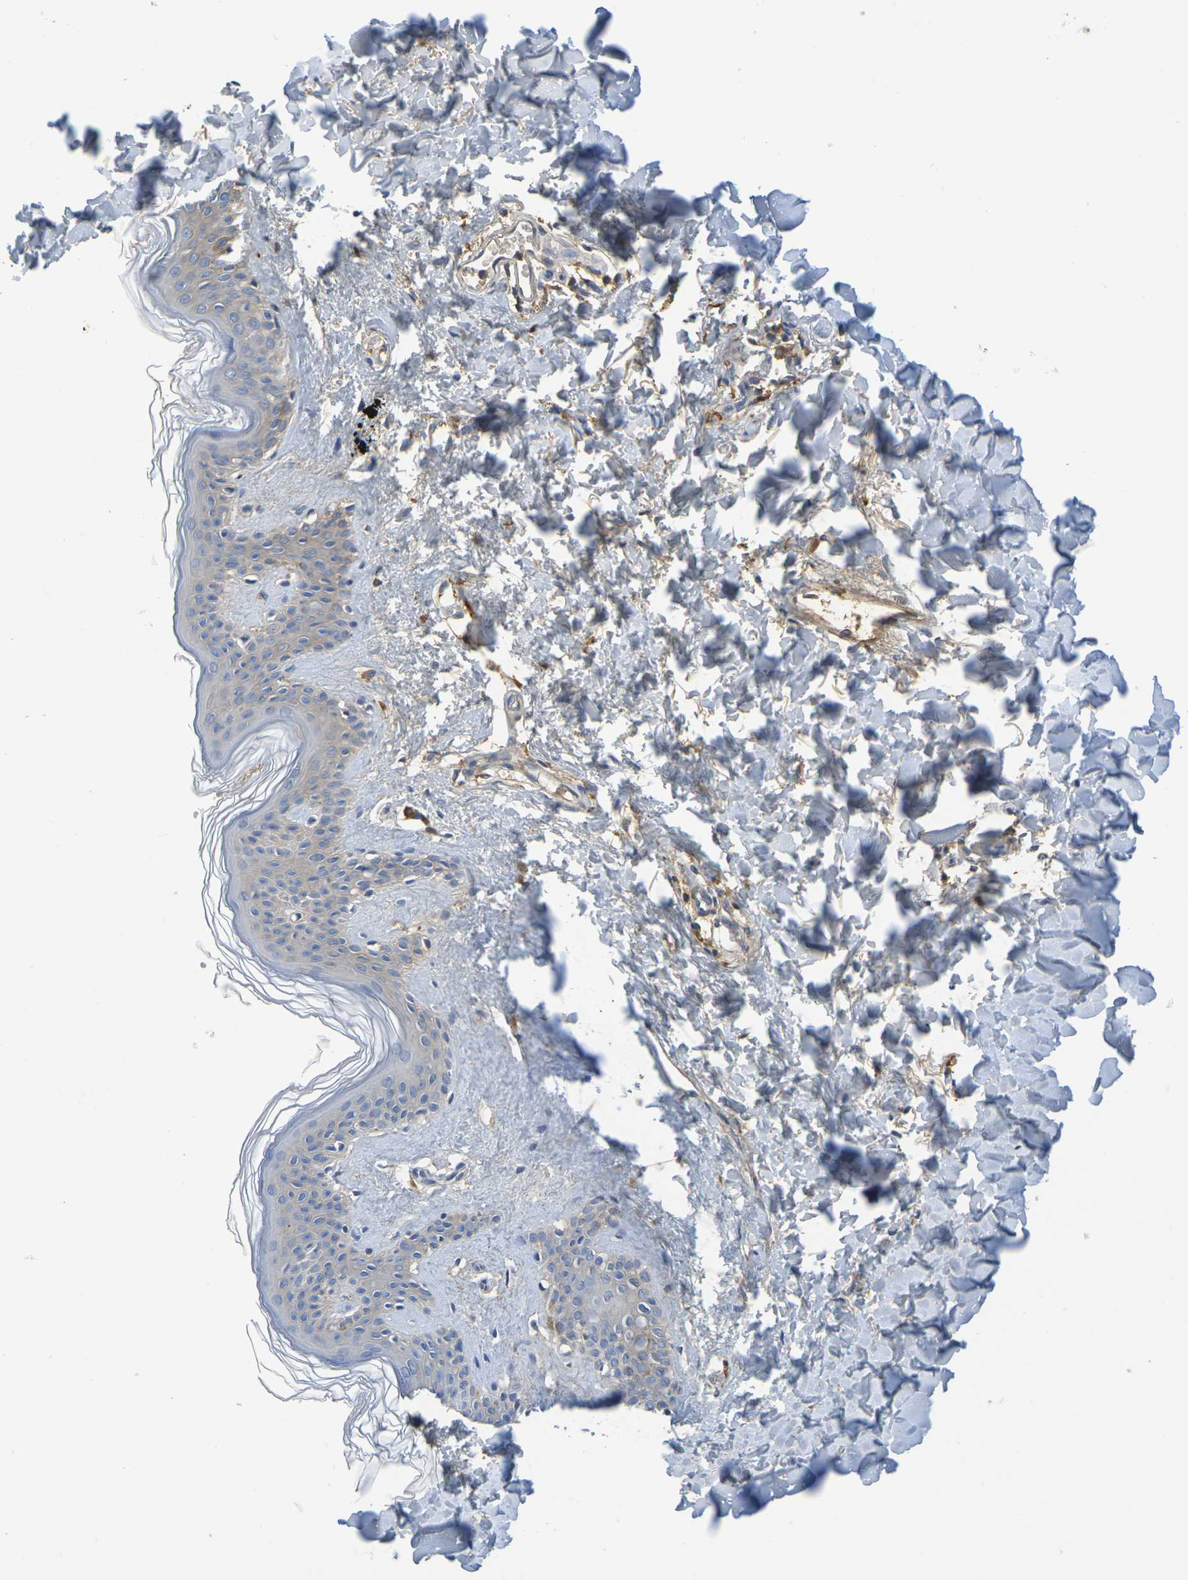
{"staining": {"intensity": "moderate", "quantity": ">75%", "location": "cytoplasmic/membranous"}, "tissue": "skin", "cell_type": "Fibroblasts", "image_type": "normal", "snomed": [{"axis": "morphology", "description": "Normal tissue, NOS"}, {"axis": "topography", "description": "Skin"}], "caption": "Protein staining of benign skin shows moderate cytoplasmic/membranous staining in approximately >75% of fibroblasts.", "gene": "C1QA", "patient": {"sex": "female", "age": 41}}